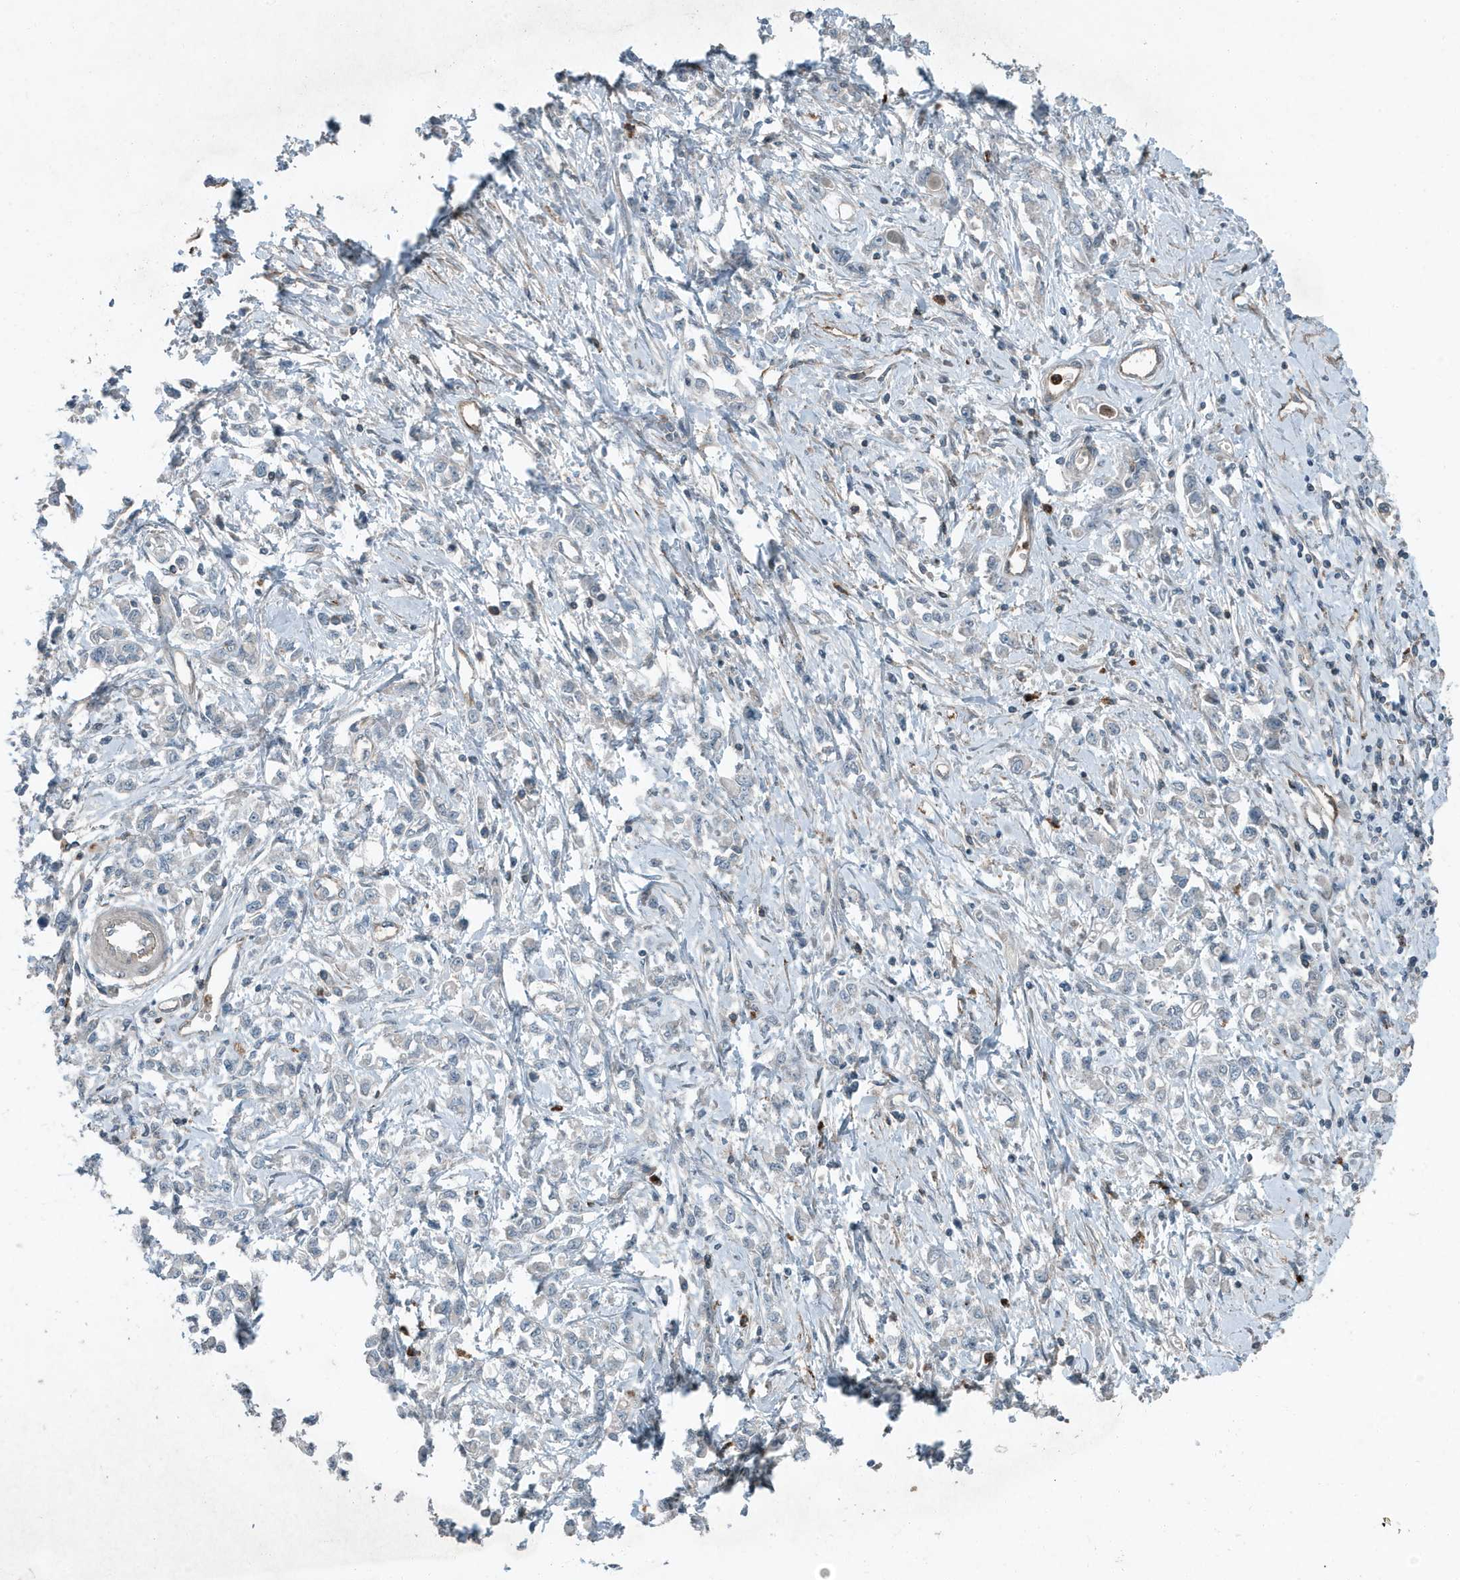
{"staining": {"intensity": "negative", "quantity": "none", "location": "none"}, "tissue": "stomach cancer", "cell_type": "Tumor cells", "image_type": "cancer", "snomed": [{"axis": "morphology", "description": "Adenocarcinoma, NOS"}, {"axis": "topography", "description": "Stomach"}], "caption": "Human stomach adenocarcinoma stained for a protein using immunohistochemistry (IHC) demonstrates no positivity in tumor cells.", "gene": "DAPP1", "patient": {"sex": "female", "age": 76}}